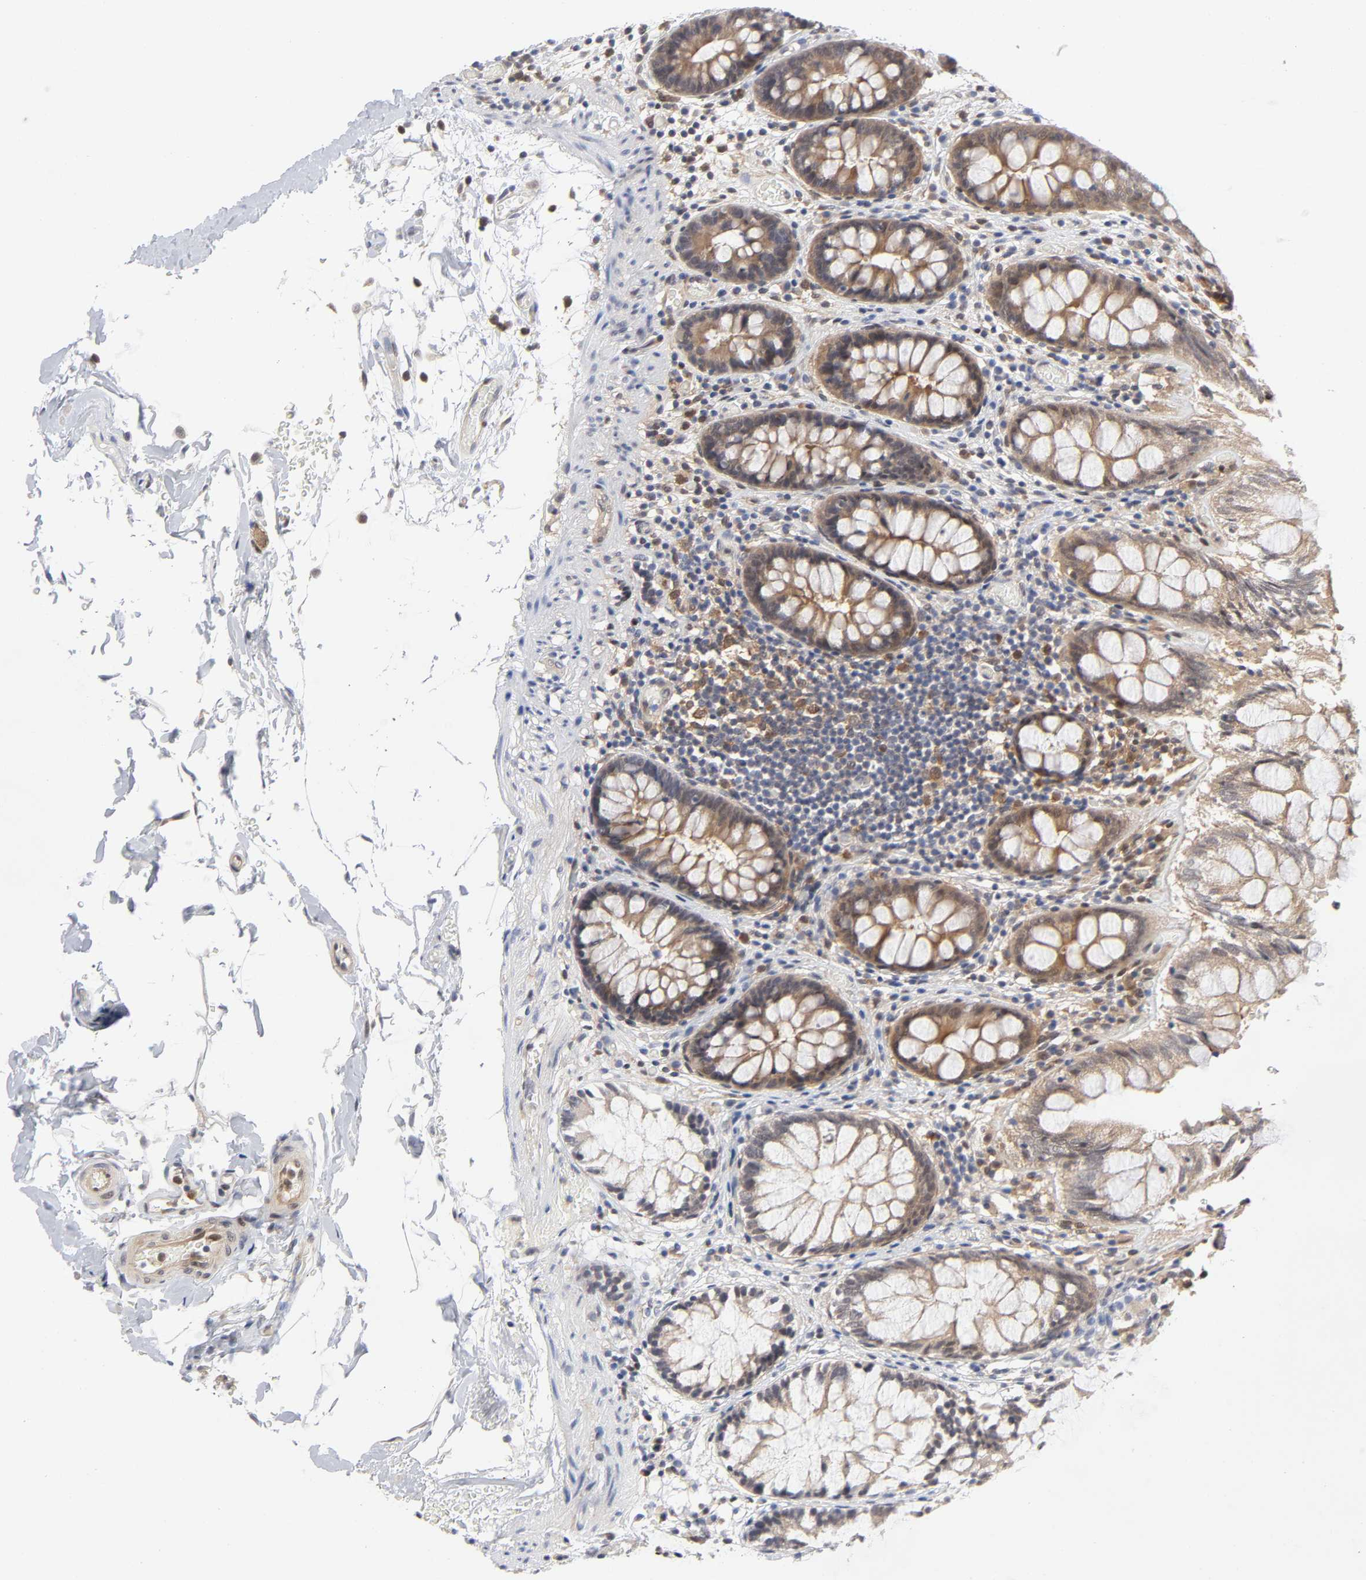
{"staining": {"intensity": "weak", "quantity": ">75%", "location": "cytoplasmic/membranous"}, "tissue": "colon", "cell_type": "Endothelial cells", "image_type": "normal", "snomed": [{"axis": "morphology", "description": "Normal tissue, NOS"}, {"axis": "topography", "description": "Smooth muscle"}, {"axis": "topography", "description": "Colon"}], "caption": "Colon stained with IHC shows weak cytoplasmic/membranous positivity in approximately >75% of endothelial cells. (DAB (3,3'-diaminobenzidine) = brown stain, brightfield microscopy at high magnification).", "gene": "PTEN", "patient": {"sex": "male", "age": 67}}